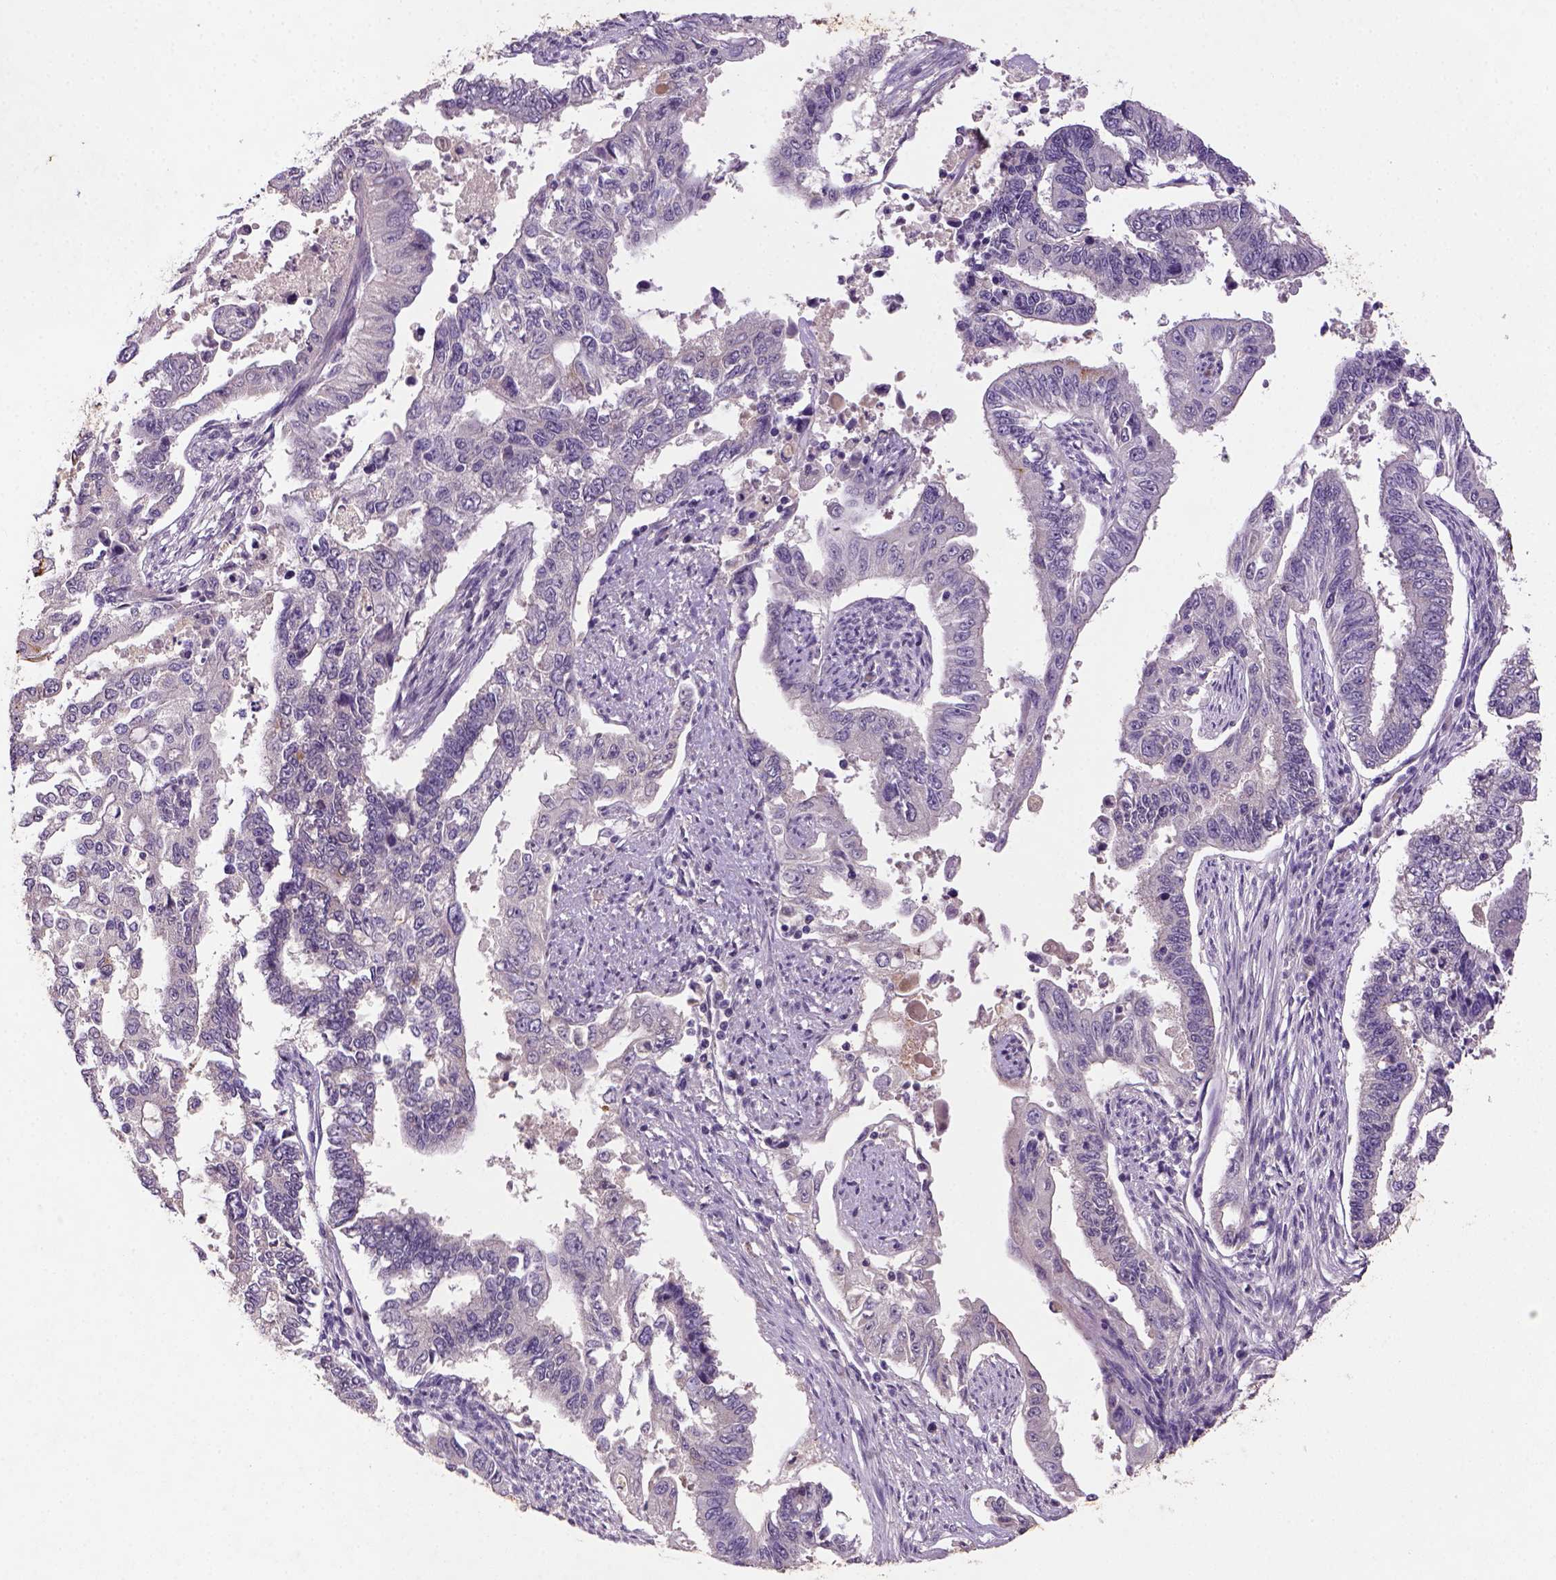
{"staining": {"intensity": "negative", "quantity": "none", "location": "none"}, "tissue": "endometrial cancer", "cell_type": "Tumor cells", "image_type": "cancer", "snomed": [{"axis": "morphology", "description": "Adenocarcinoma, NOS"}, {"axis": "topography", "description": "Uterus"}], "caption": "Immunohistochemical staining of endometrial adenocarcinoma shows no significant staining in tumor cells. (DAB IHC visualized using brightfield microscopy, high magnification).", "gene": "NLGN2", "patient": {"sex": "female", "age": 59}}